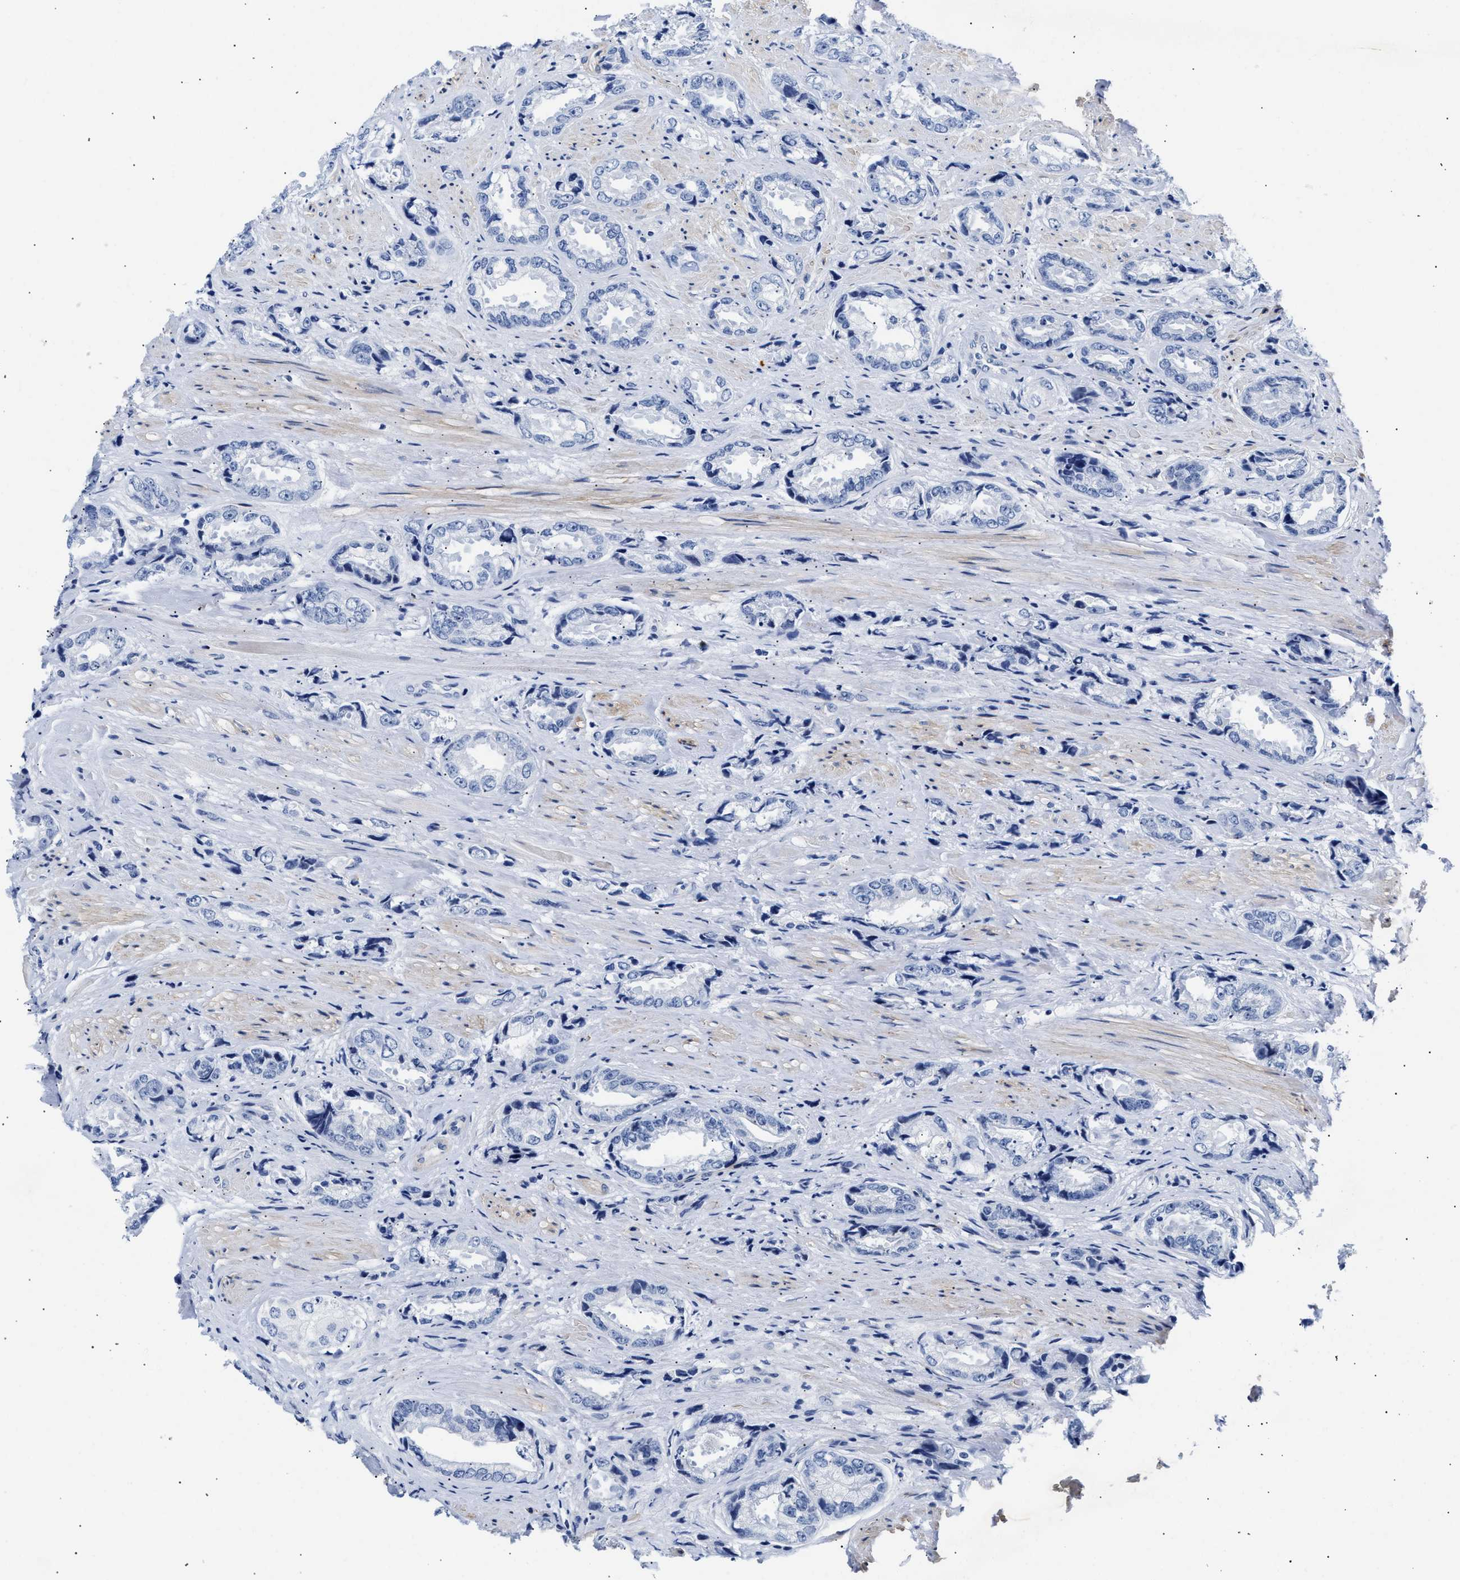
{"staining": {"intensity": "negative", "quantity": "none", "location": "none"}, "tissue": "prostate cancer", "cell_type": "Tumor cells", "image_type": "cancer", "snomed": [{"axis": "morphology", "description": "Adenocarcinoma, High grade"}, {"axis": "topography", "description": "Prostate"}], "caption": "High magnification brightfield microscopy of adenocarcinoma (high-grade) (prostate) stained with DAB (3,3'-diaminobenzidine) (brown) and counterstained with hematoxylin (blue): tumor cells show no significant positivity. (Brightfield microscopy of DAB (3,3'-diaminobenzidine) immunohistochemistry at high magnification).", "gene": "TRIM29", "patient": {"sex": "male", "age": 61}}